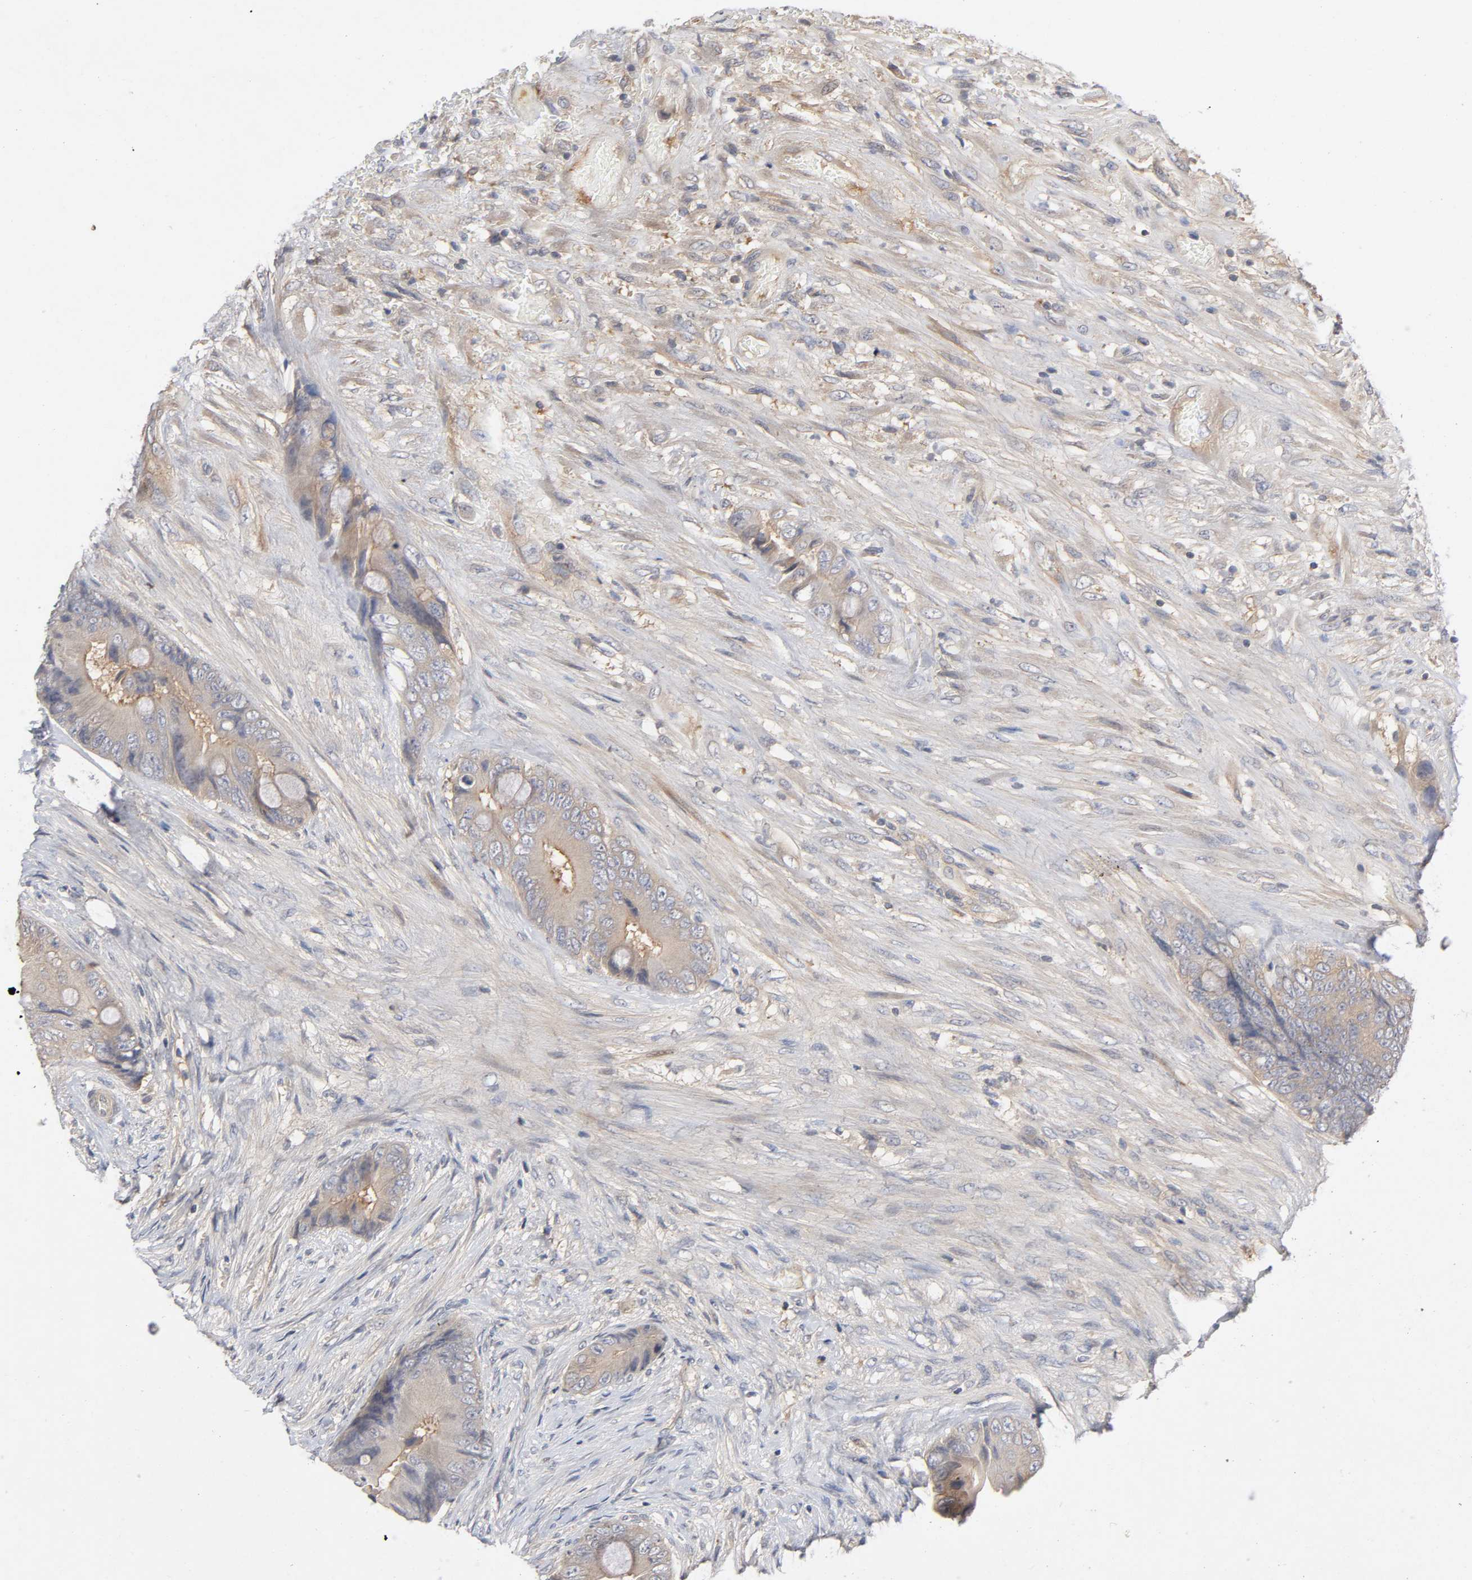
{"staining": {"intensity": "moderate", "quantity": ">75%", "location": "cytoplasmic/membranous"}, "tissue": "colorectal cancer", "cell_type": "Tumor cells", "image_type": "cancer", "snomed": [{"axis": "morphology", "description": "Adenocarcinoma, NOS"}, {"axis": "topography", "description": "Rectum"}], "caption": "High-magnification brightfield microscopy of colorectal cancer (adenocarcinoma) stained with DAB (brown) and counterstained with hematoxylin (blue). tumor cells exhibit moderate cytoplasmic/membranous staining is appreciated in approximately>75% of cells.", "gene": "CPB2", "patient": {"sex": "female", "age": 77}}